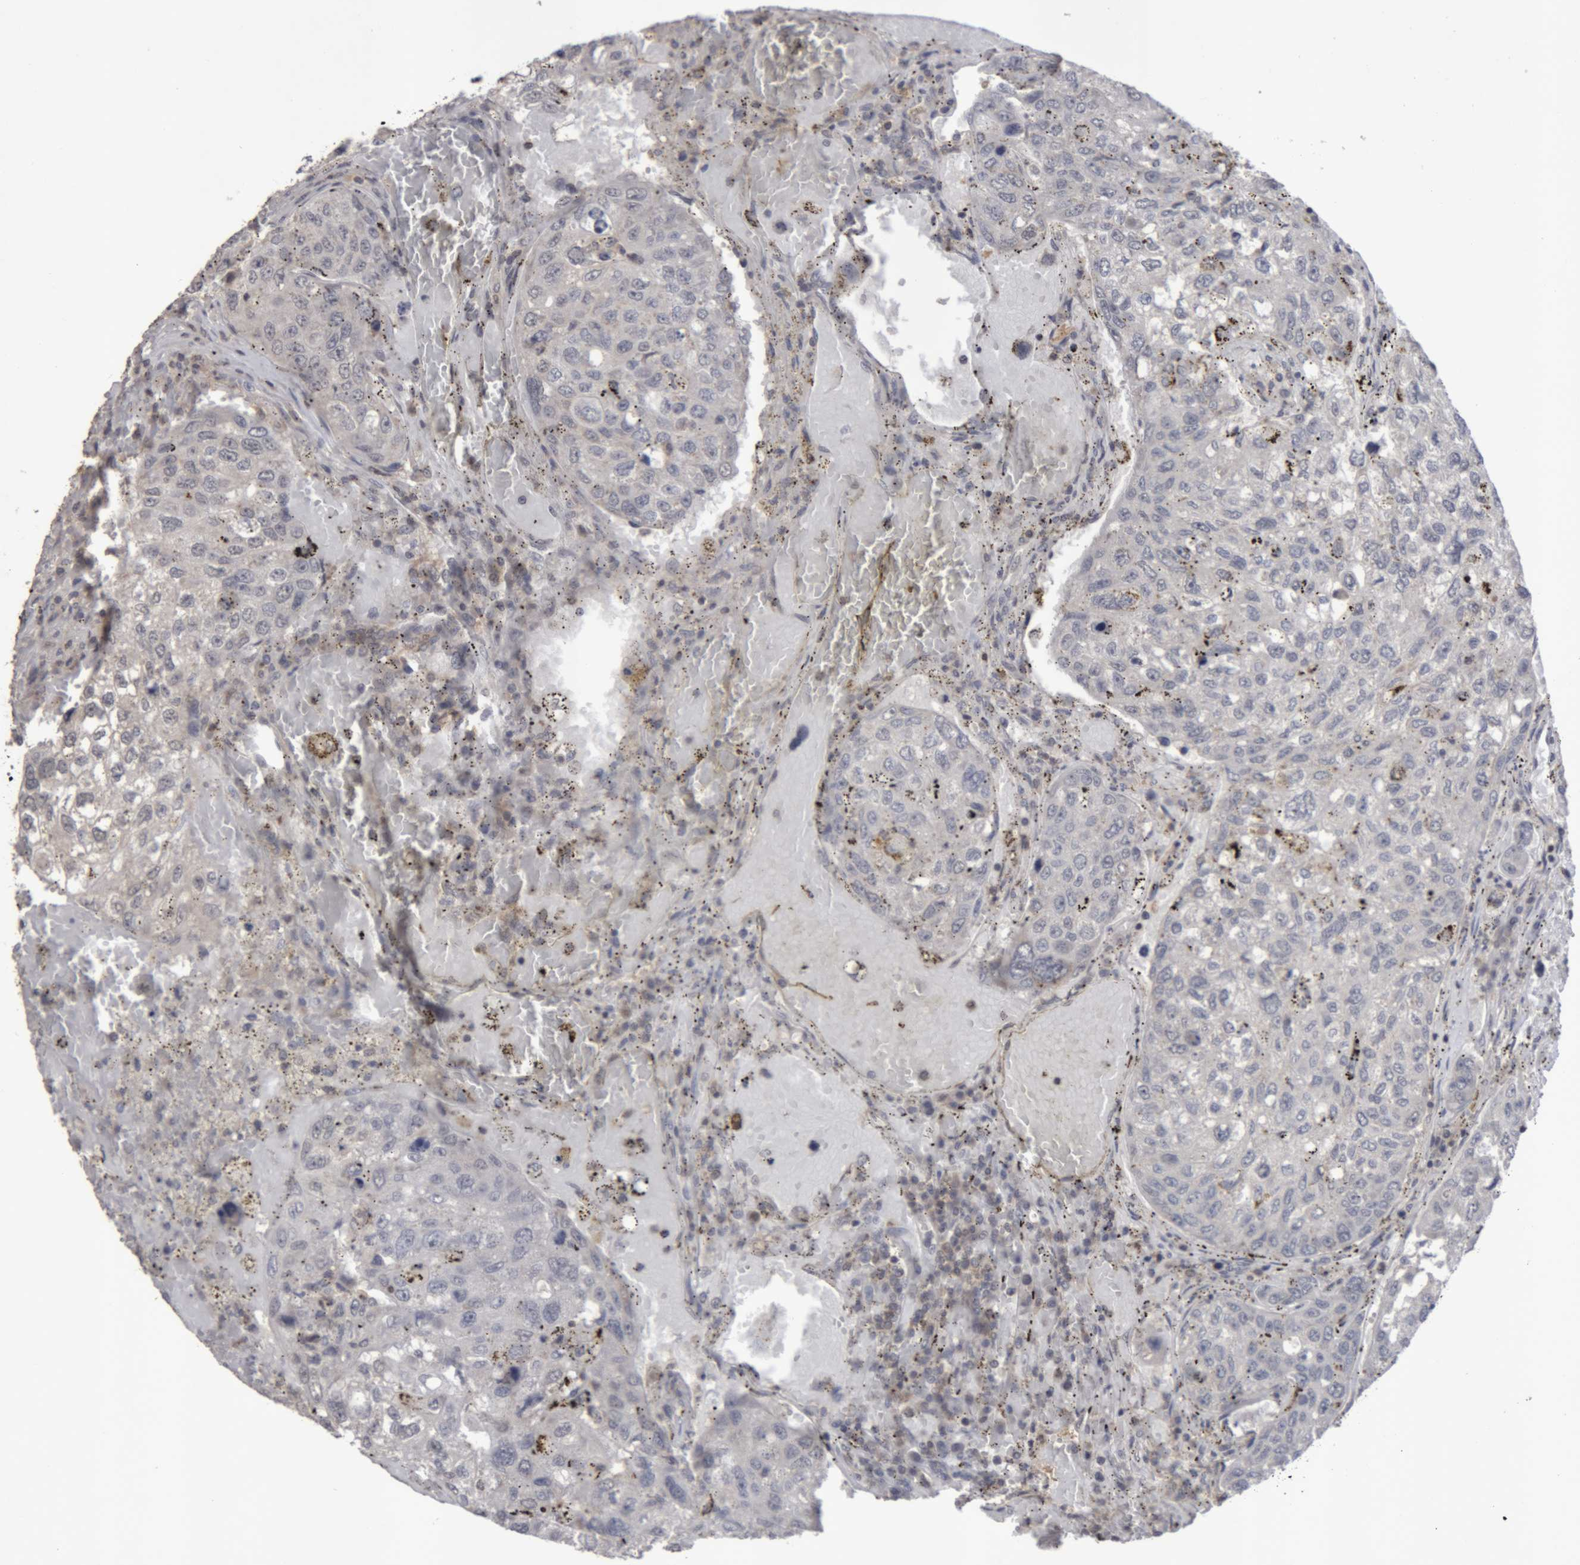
{"staining": {"intensity": "negative", "quantity": "none", "location": "none"}, "tissue": "urothelial cancer", "cell_type": "Tumor cells", "image_type": "cancer", "snomed": [{"axis": "morphology", "description": "Urothelial carcinoma, High grade"}, {"axis": "topography", "description": "Lymph node"}, {"axis": "topography", "description": "Urinary bladder"}], "caption": "Immunohistochemical staining of urothelial cancer reveals no significant expression in tumor cells.", "gene": "NFATC2", "patient": {"sex": "male", "age": 51}}